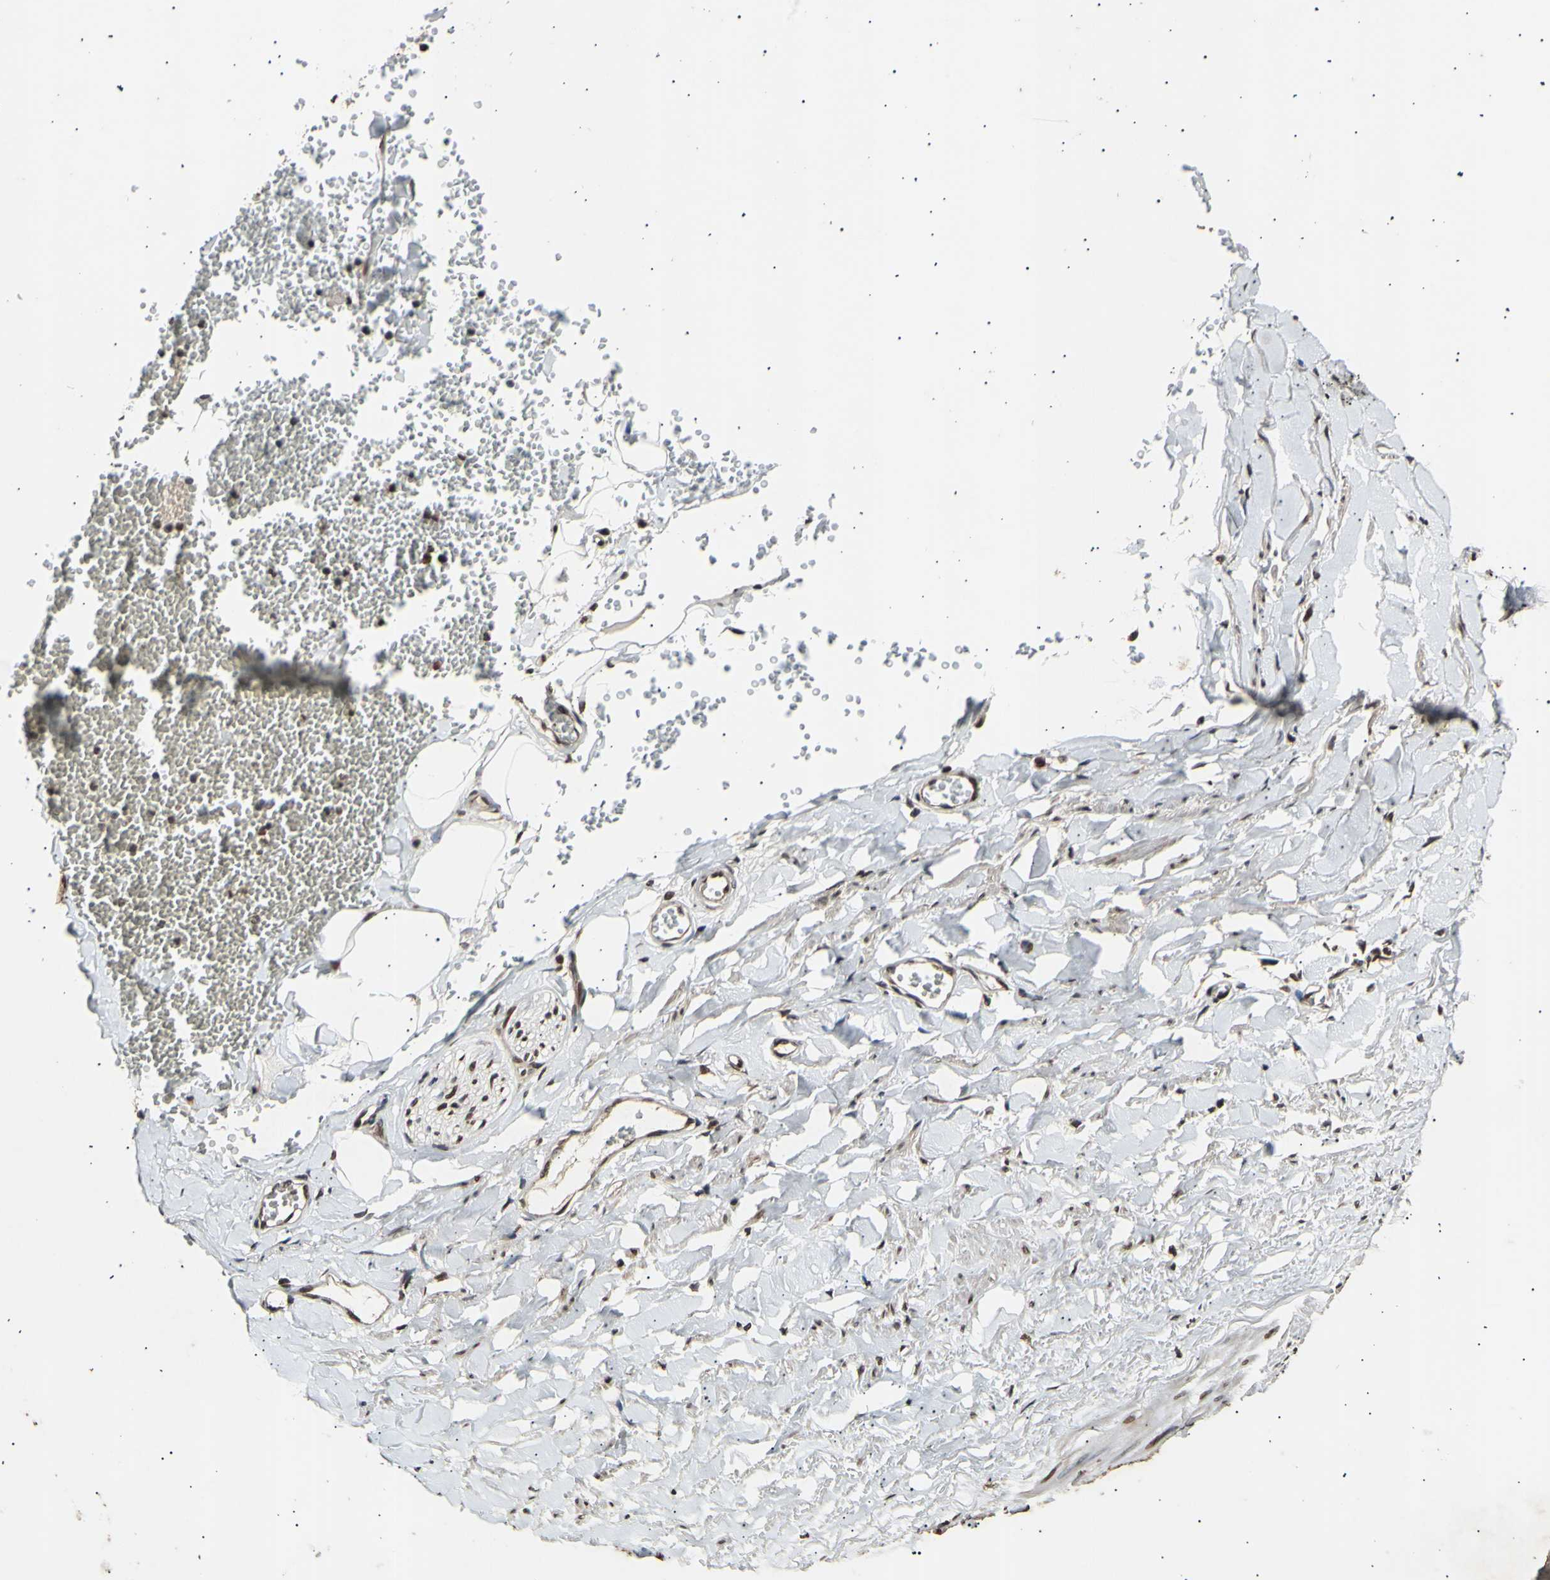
{"staining": {"intensity": "moderate", "quantity": ">75%", "location": "nuclear"}, "tissue": "adipose tissue", "cell_type": "Adipocytes", "image_type": "normal", "snomed": [{"axis": "morphology", "description": "Normal tissue, NOS"}, {"axis": "topography", "description": "Adipose tissue"}, {"axis": "topography", "description": "Peripheral nerve tissue"}], "caption": "A brown stain shows moderate nuclear expression of a protein in adipocytes of unremarkable adipose tissue.", "gene": "ANAPC7", "patient": {"sex": "male", "age": 52}}